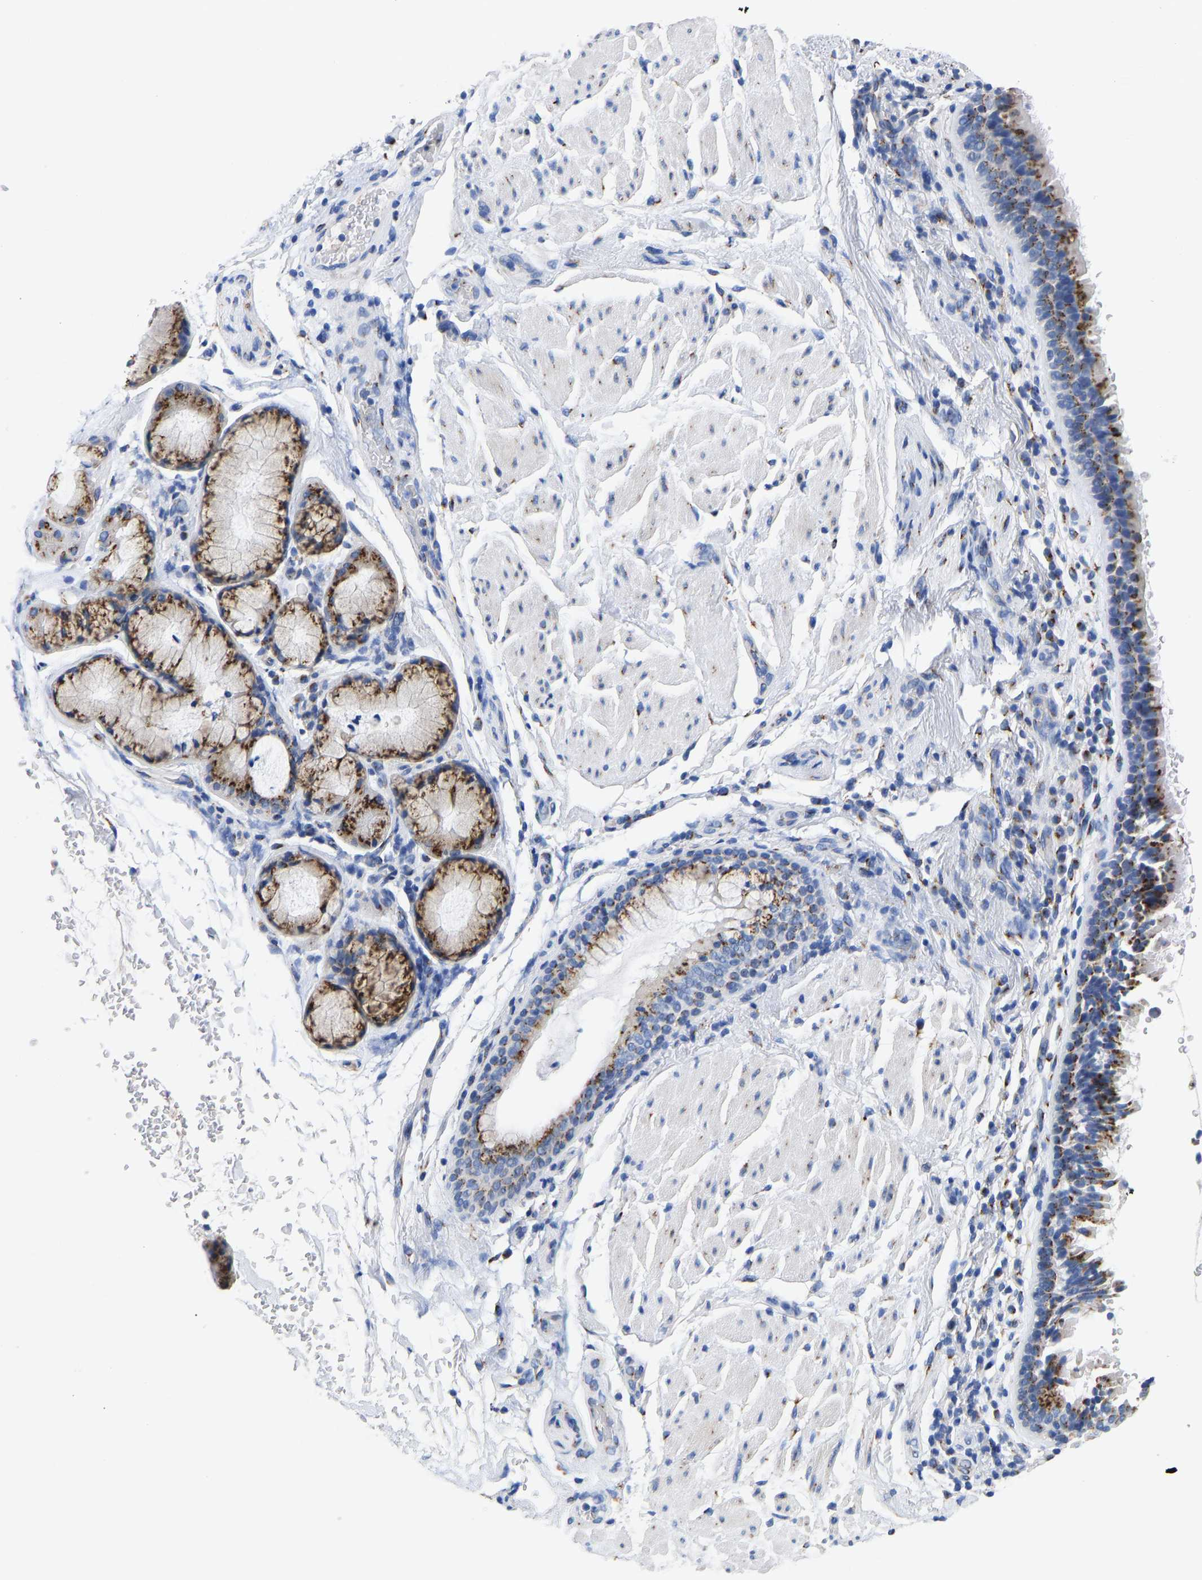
{"staining": {"intensity": "moderate", "quantity": ">75%", "location": "cytoplasmic/membranous"}, "tissue": "bronchus", "cell_type": "Respiratory epithelial cells", "image_type": "normal", "snomed": [{"axis": "morphology", "description": "Normal tissue, NOS"}, {"axis": "morphology", "description": "Inflammation, NOS"}, {"axis": "topography", "description": "Cartilage tissue"}, {"axis": "topography", "description": "Bronchus"}], "caption": "Respiratory epithelial cells display medium levels of moderate cytoplasmic/membranous expression in approximately >75% of cells in benign bronchus. The staining is performed using DAB (3,3'-diaminobenzidine) brown chromogen to label protein expression. The nuclei are counter-stained blue using hematoxylin.", "gene": "TMEM87A", "patient": {"sex": "male", "age": 77}}